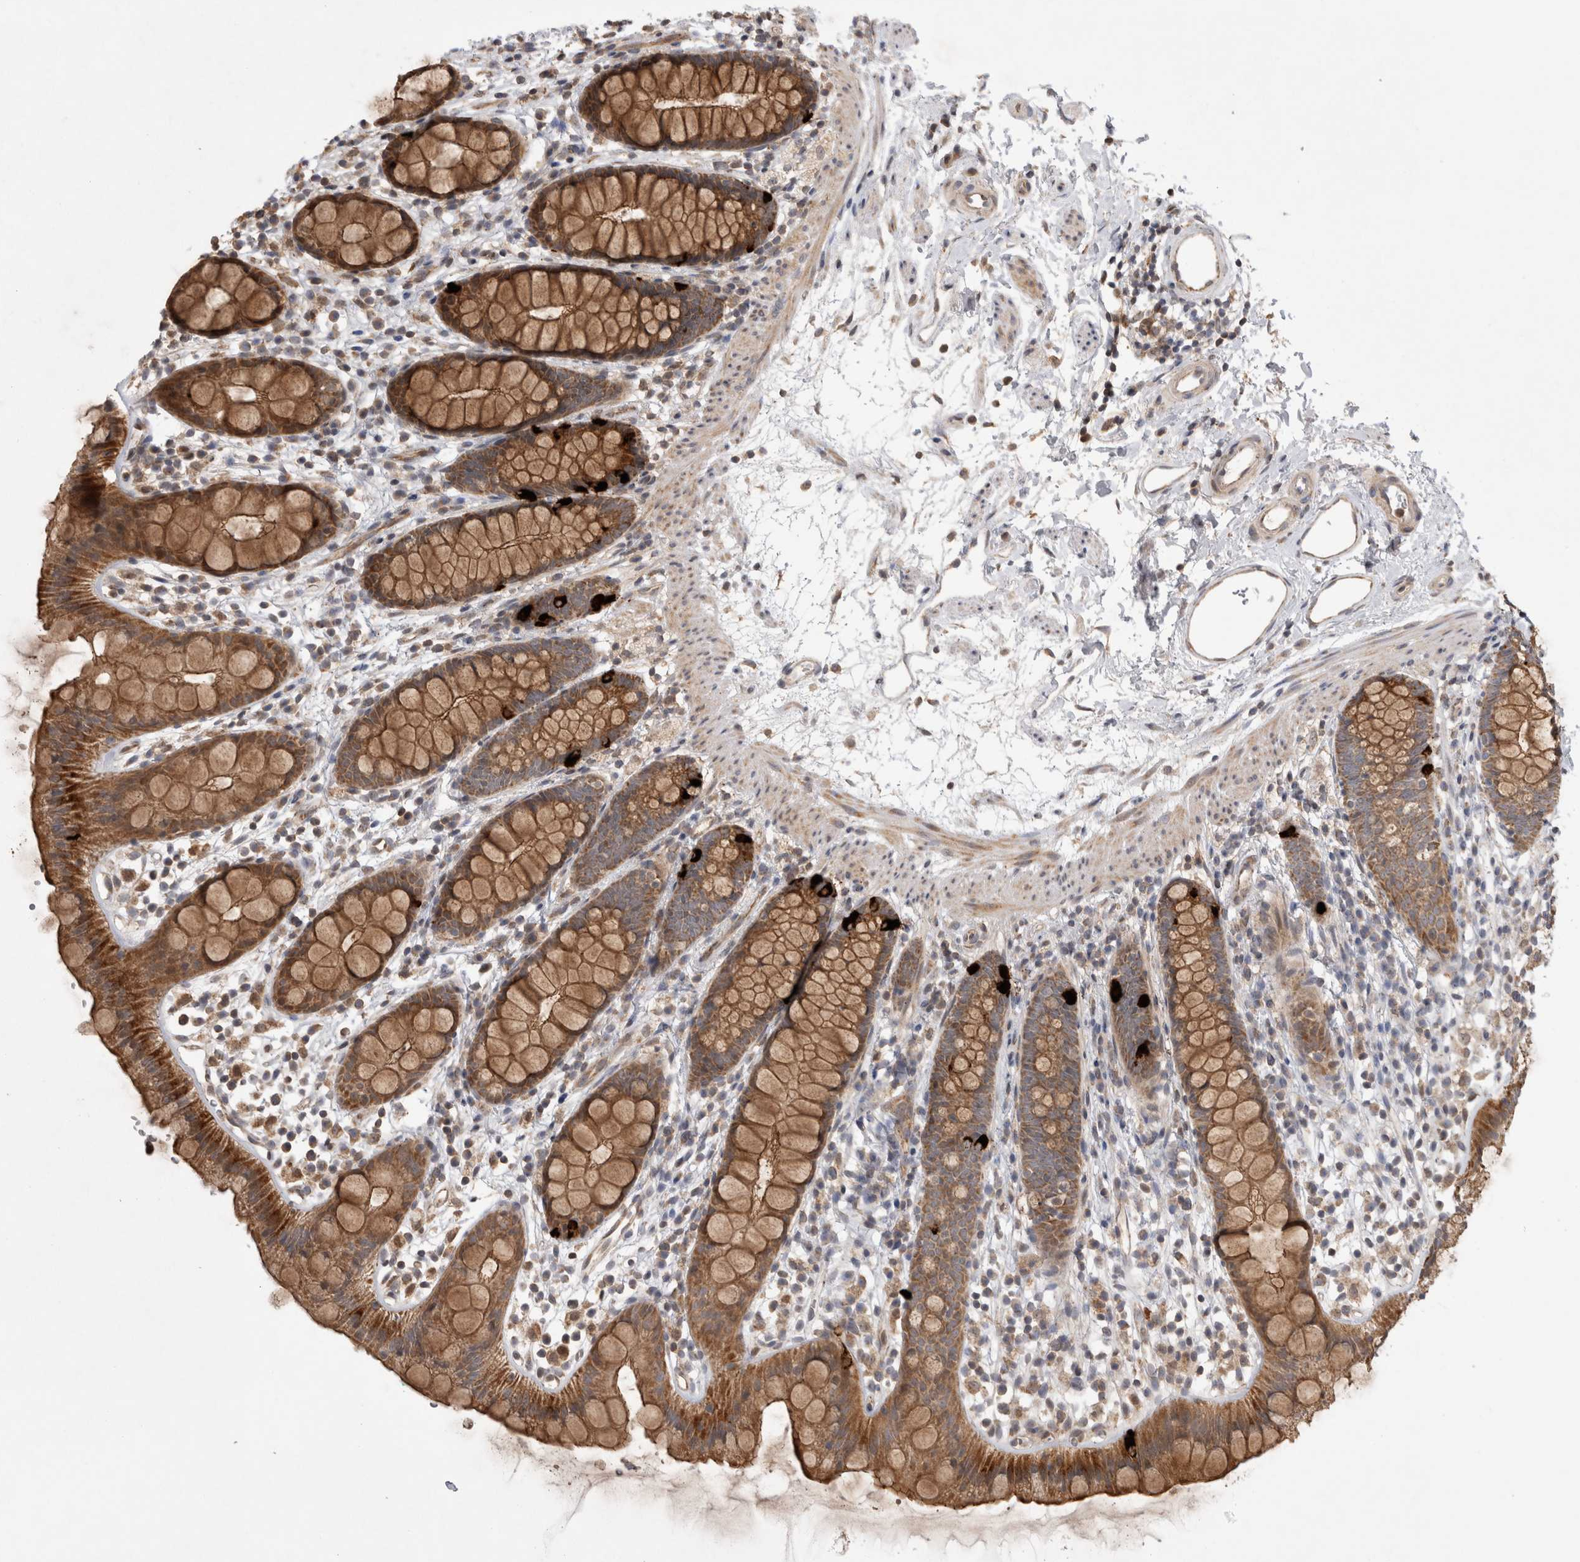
{"staining": {"intensity": "strong", "quantity": ">75%", "location": "cytoplasmic/membranous"}, "tissue": "rectum", "cell_type": "Glandular cells", "image_type": "normal", "snomed": [{"axis": "morphology", "description": "Normal tissue, NOS"}, {"axis": "topography", "description": "Rectum"}], "caption": "Benign rectum demonstrates strong cytoplasmic/membranous expression in about >75% of glandular cells.", "gene": "KCNIP1", "patient": {"sex": "female", "age": 65}}